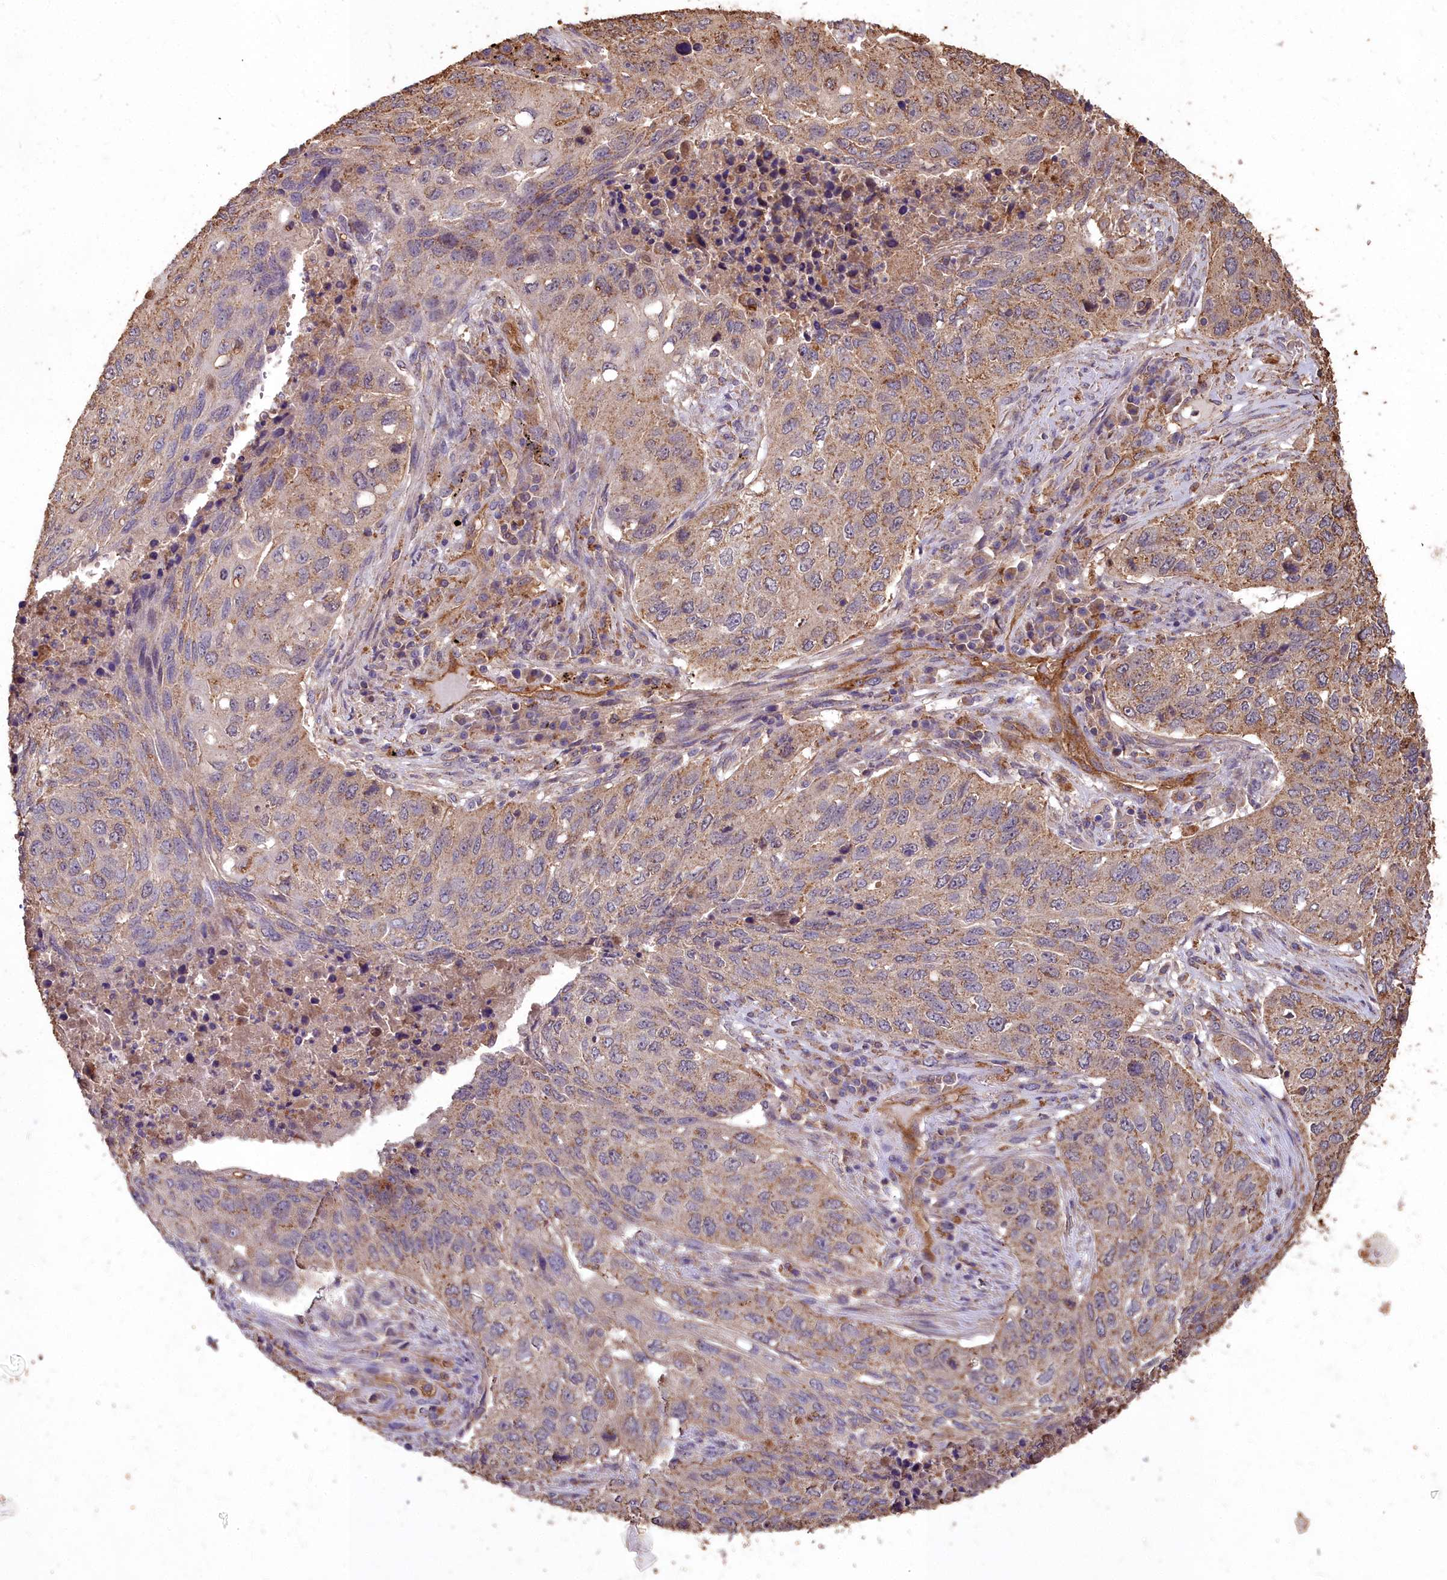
{"staining": {"intensity": "moderate", "quantity": ">75%", "location": "cytoplasmic/membranous"}, "tissue": "lung cancer", "cell_type": "Tumor cells", "image_type": "cancer", "snomed": [{"axis": "morphology", "description": "Squamous cell carcinoma, NOS"}, {"axis": "topography", "description": "Lung"}], "caption": "Protein analysis of lung cancer (squamous cell carcinoma) tissue displays moderate cytoplasmic/membranous staining in about >75% of tumor cells.", "gene": "CEMIP2", "patient": {"sex": "female", "age": 63}}